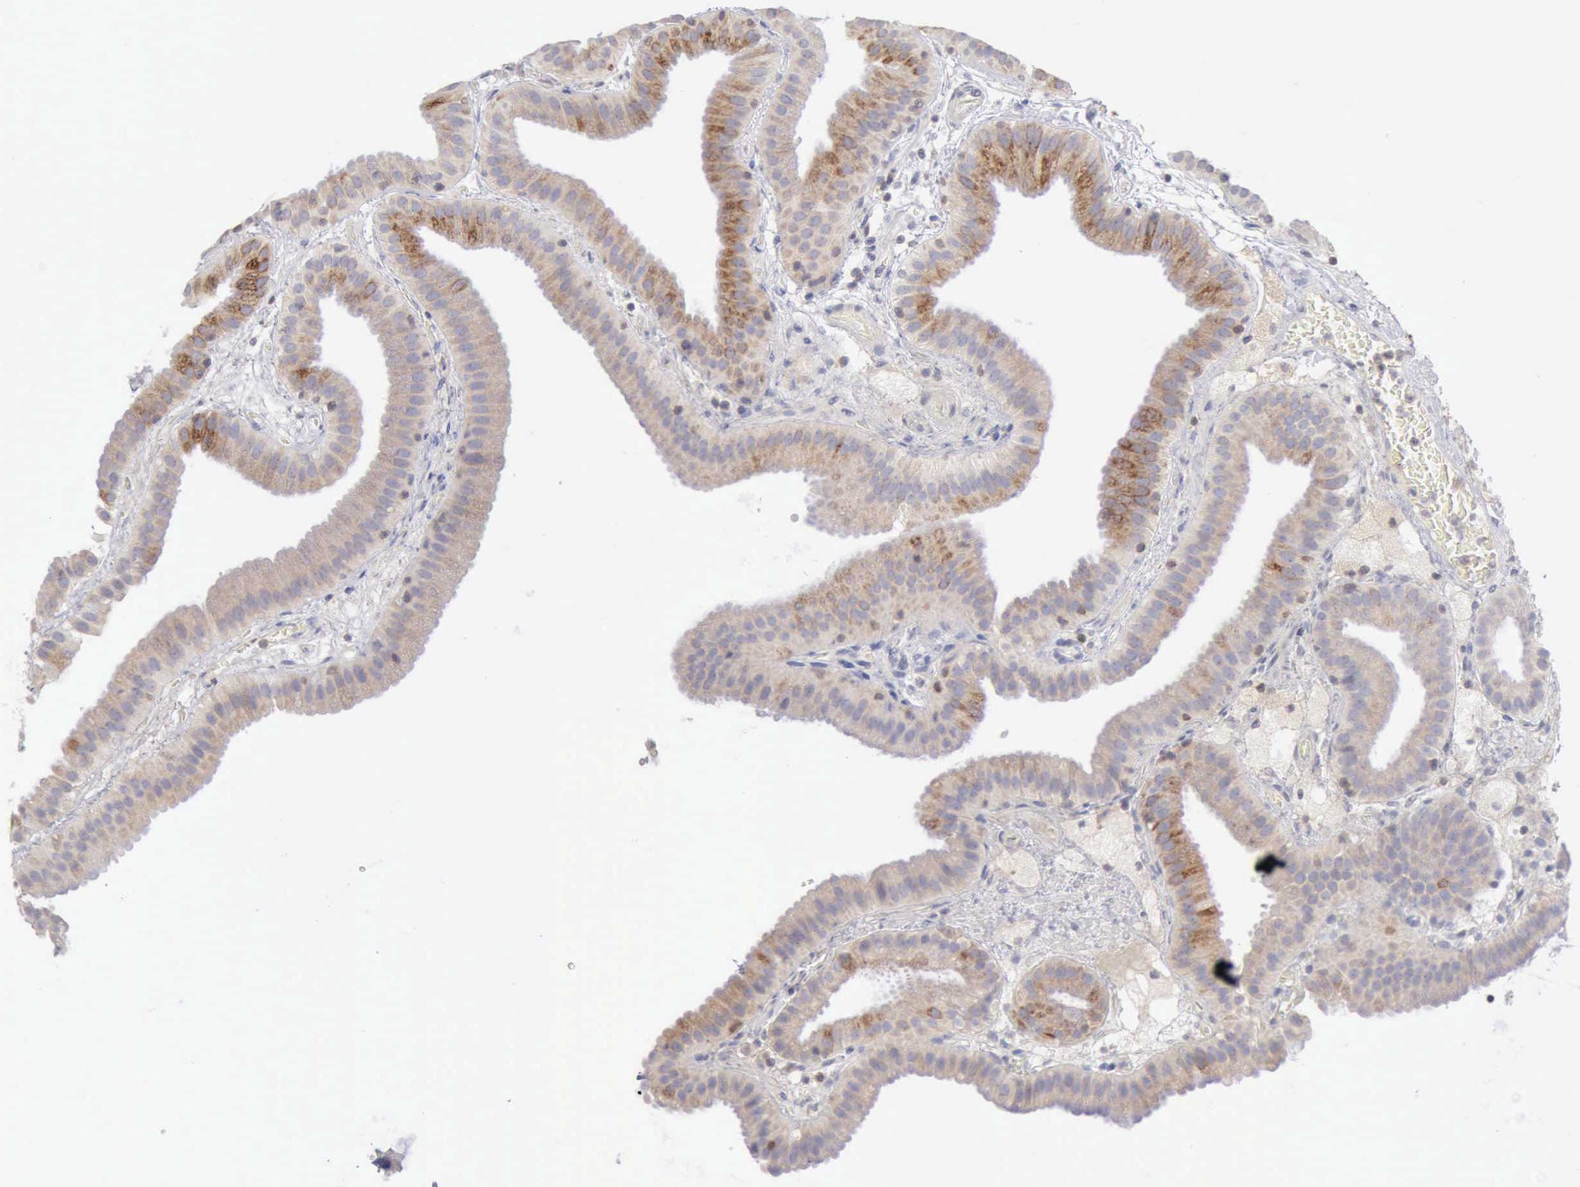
{"staining": {"intensity": "moderate", "quantity": ">75%", "location": "cytoplasmic/membranous"}, "tissue": "gallbladder", "cell_type": "Glandular cells", "image_type": "normal", "snomed": [{"axis": "morphology", "description": "Normal tissue, NOS"}, {"axis": "topography", "description": "Gallbladder"}], "caption": "Gallbladder was stained to show a protein in brown. There is medium levels of moderate cytoplasmic/membranous staining in about >75% of glandular cells. (brown staining indicates protein expression, while blue staining denotes nuclei).", "gene": "SASH3", "patient": {"sex": "female", "age": 63}}